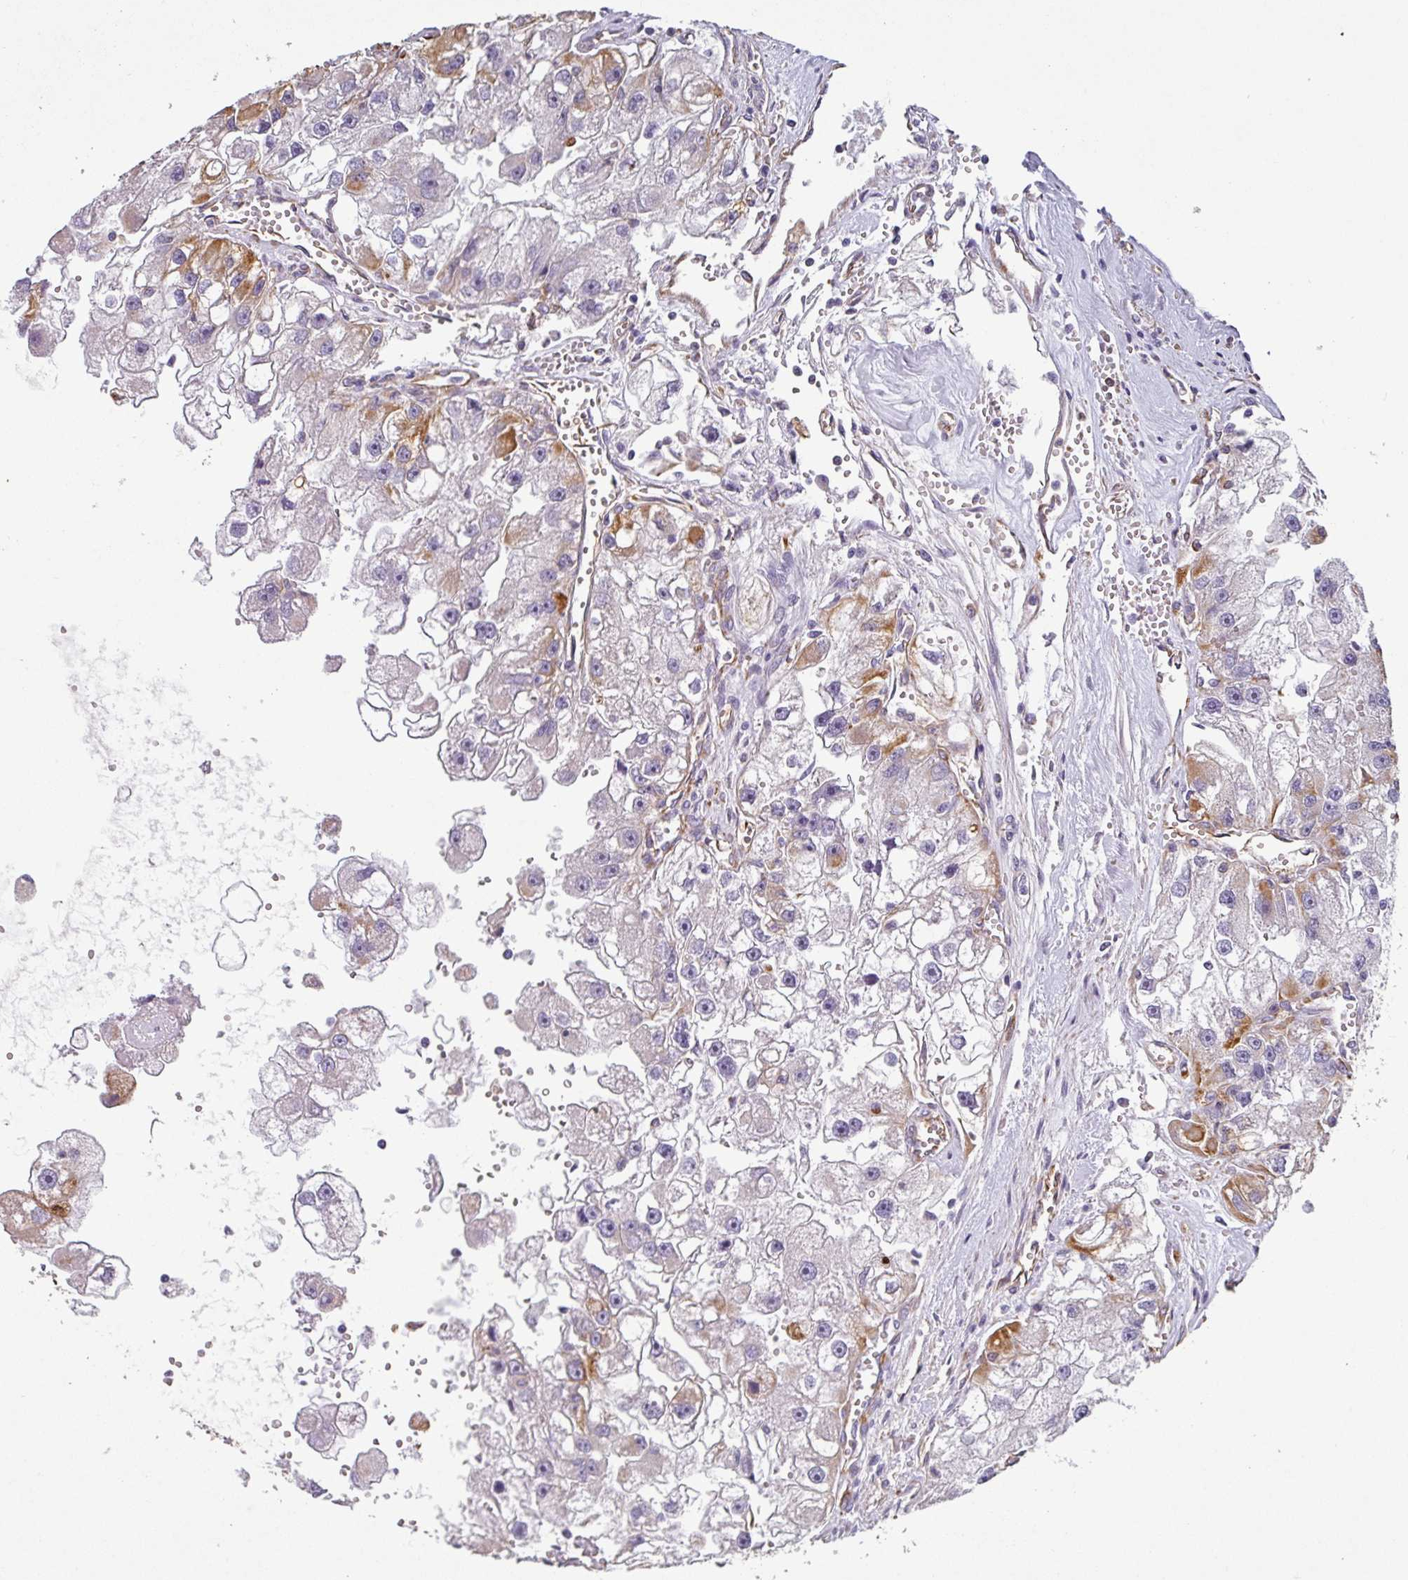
{"staining": {"intensity": "moderate", "quantity": "<25%", "location": "cytoplasmic/membranous"}, "tissue": "renal cancer", "cell_type": "Tumor cells", "image_type": "cancer", "snomed": [{"axis": "morphology", "description": "Adenocarcinoma, NOS"}, {"axis": "topography", "description": "Kidney"}], "caption": "Immunohistochemical staining of human renal adenocarcinoma displays low levels of moderate cytoplasmic/membranous staining in approximately <25% of tumor cells. Nuclei are stained in blue.", "gene": "ZNF280C", "patient": {"sex": "male", "age": 63}}